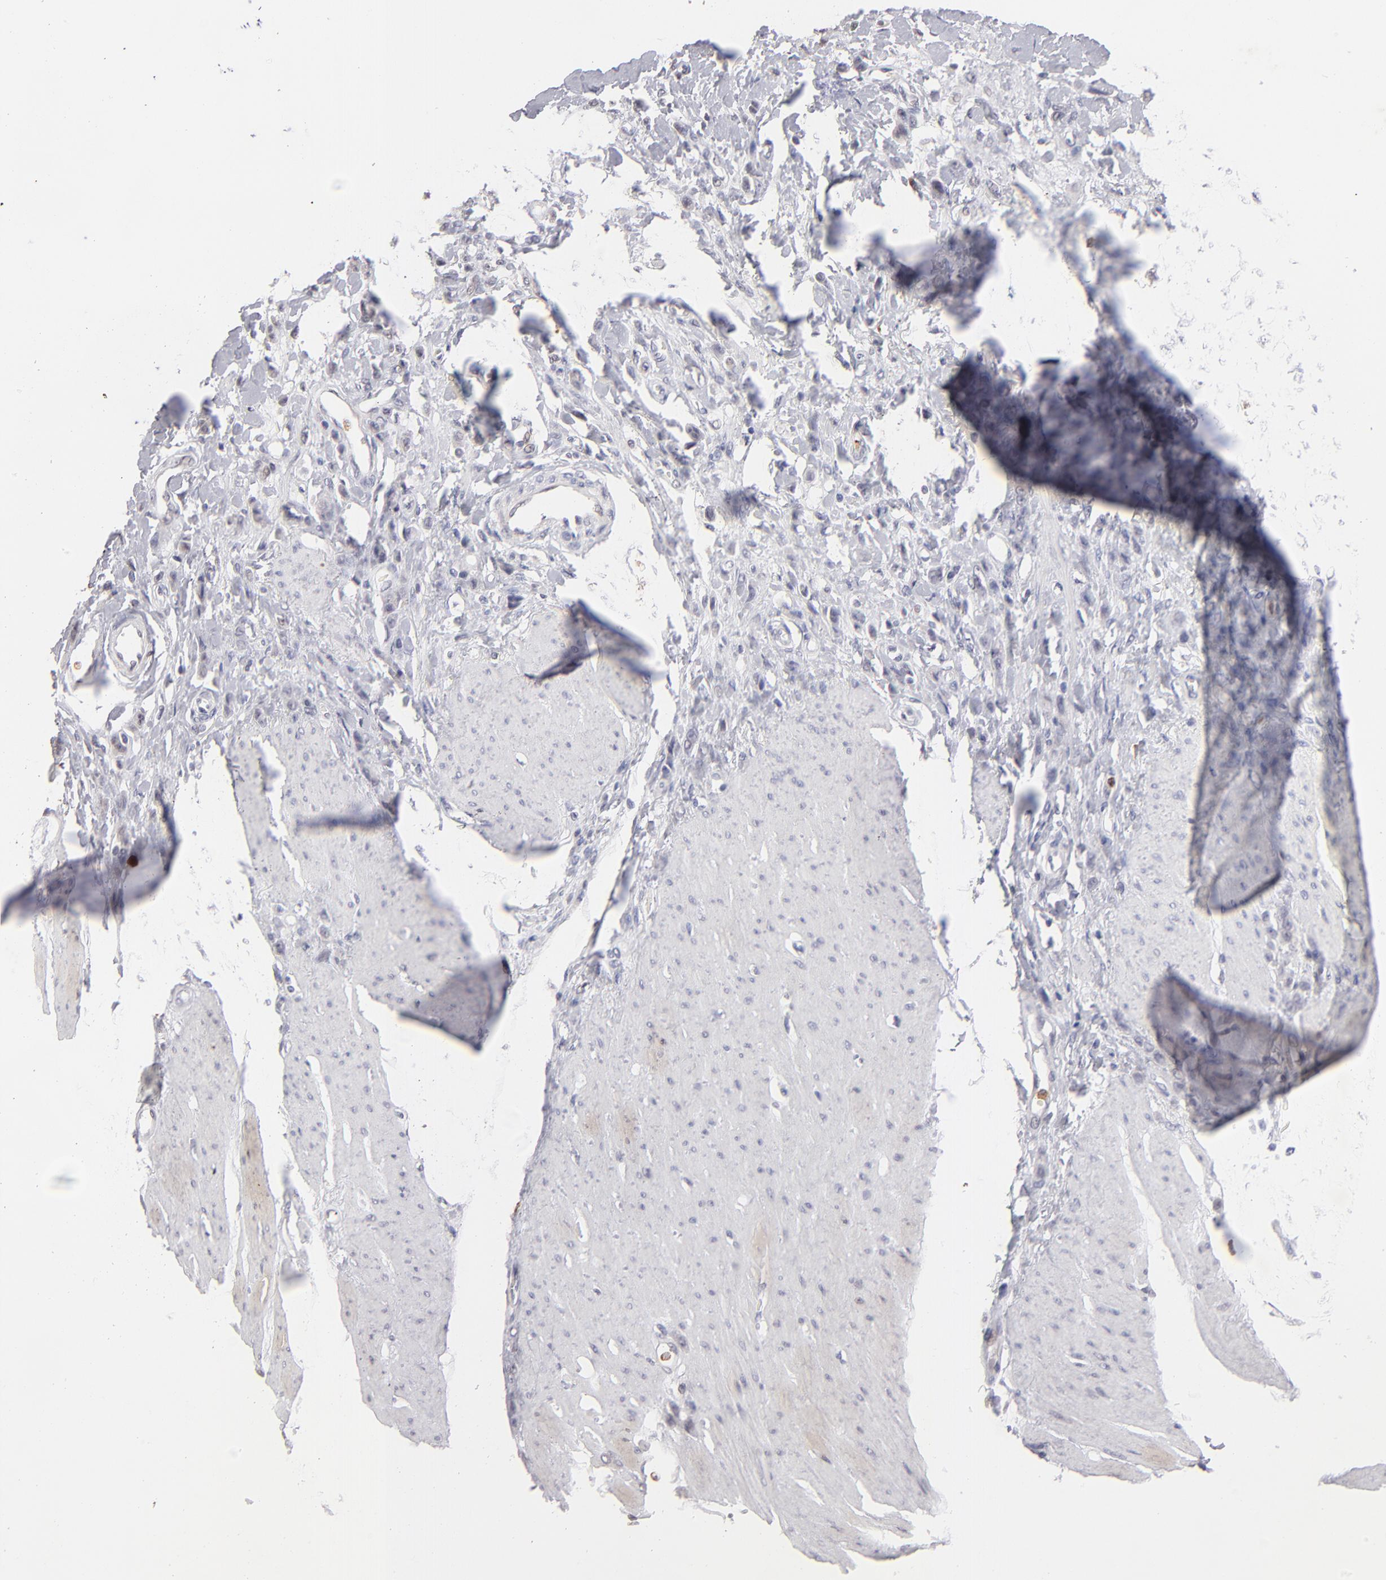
{"staining": {"intensity": "negative", "quantity": "none", "location": "none"}, "tissue": "stomach cancer", "cell_type": "Tumor cells", "image_type": "cancer", "snomed": [{"axis": "morphology", "description": "Normal tissue, NOS"}, {"axis": "morphology", "description": "Adenocarcinoma, NOS"}, {"axis": "topography", "description": "Stomach"}], "caption": "This is an immunohistochemistry (IHC) image of adenocarcinoma (stomach). There is no expression in tumor cells.", "gene": "MGAM", "patient": {"sex": "male", "age": 82}}